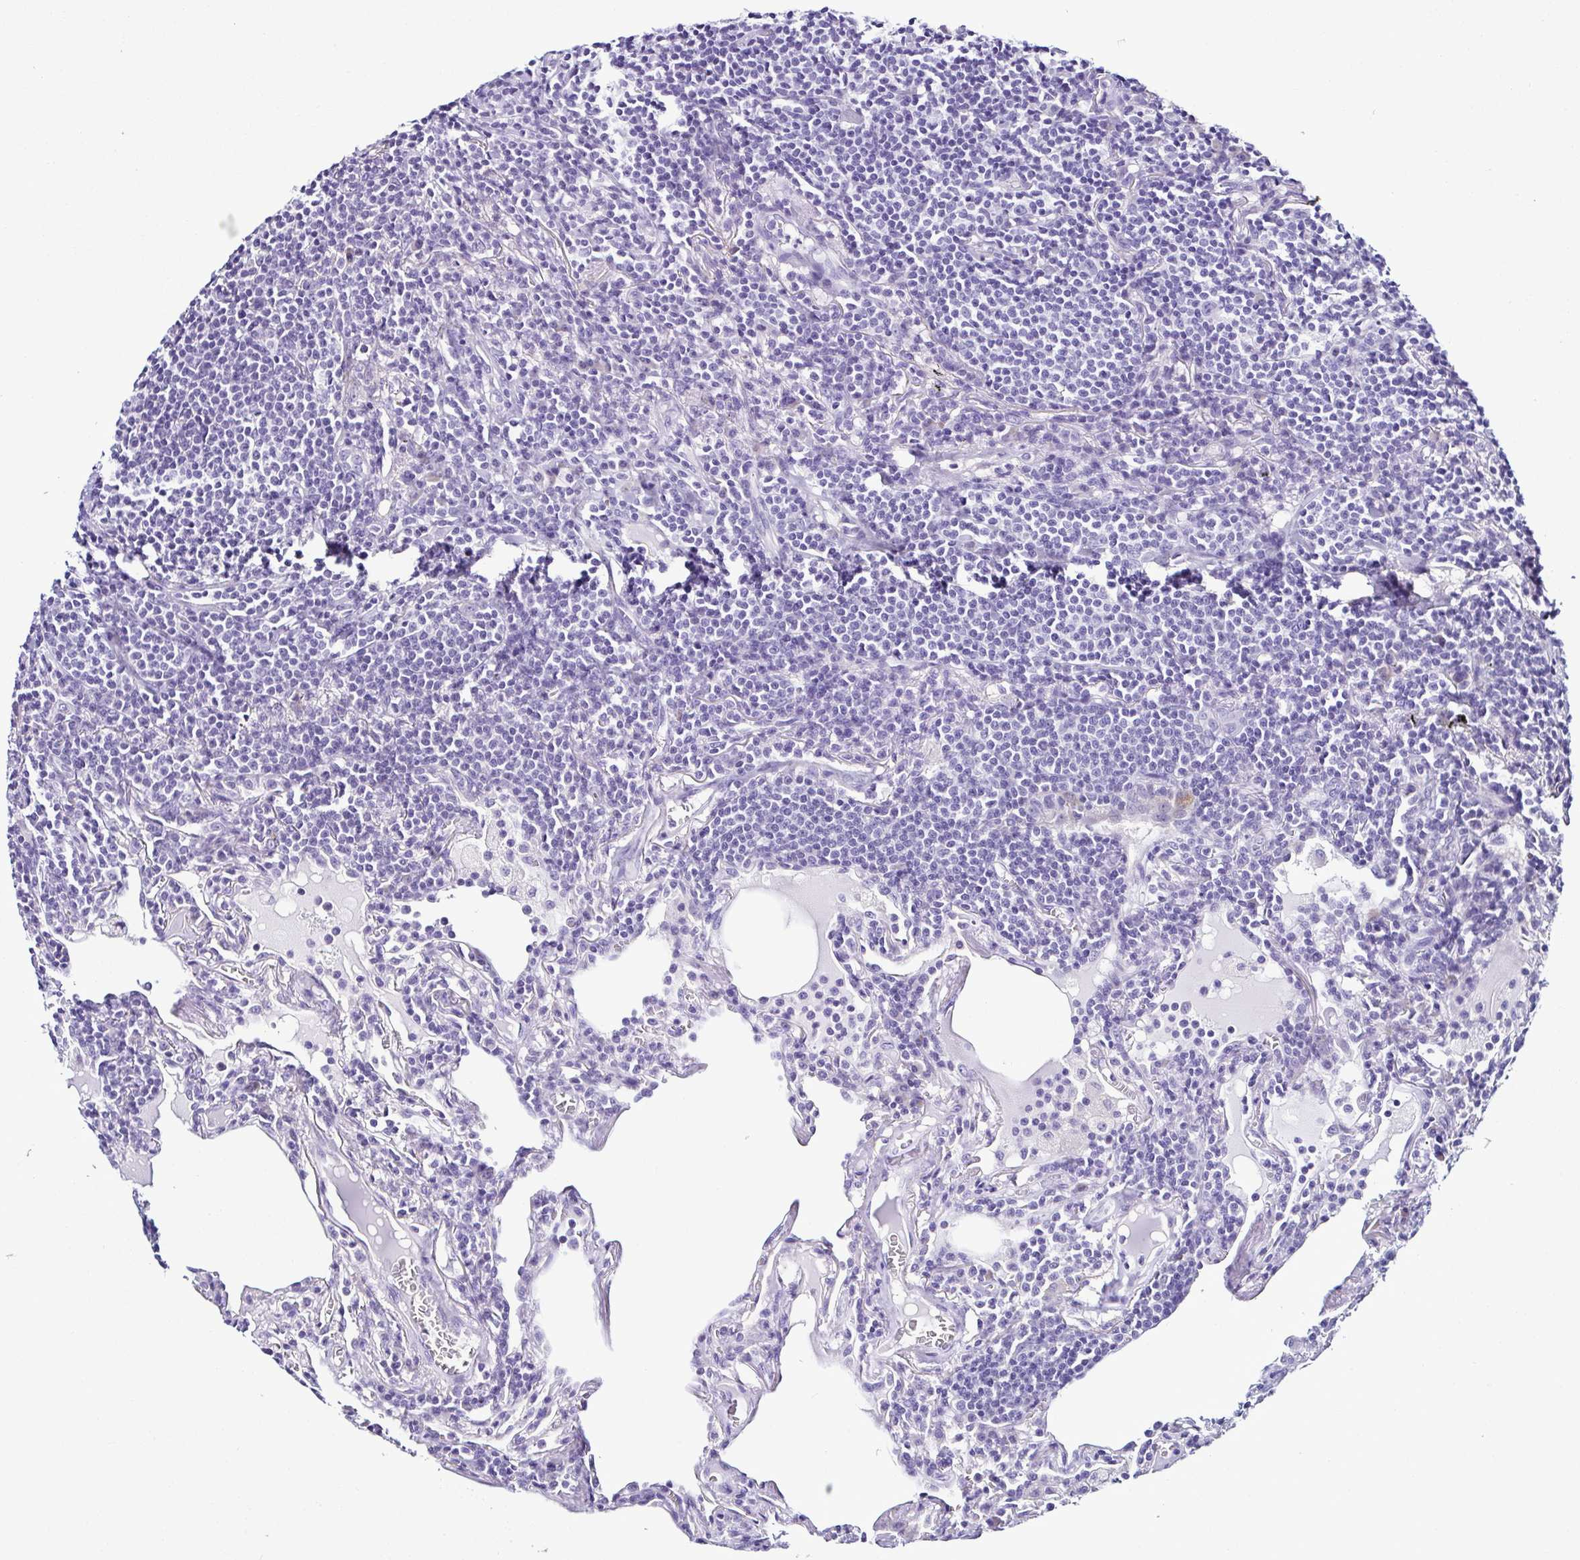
{"staining": {"intensity": "negative", "quantity": "none", "location": "none"}, "tissue": "lymphoma", "cell_type": "Tumor cells", "image_type": "cancer", "snomed": [{"axis": "morphology", "description": "Malignant lymphoma, non-Hodgkin's type, Low grade"}, {"axis": "topography", "description": "Lung"}], "caption": "This micrograph is of lymphoma stained with immunohistochemistry (IHC) to label a protein in brown with the nuclei are counter-stained blue. There is no staining in tumor cells.", "gene": "SRL", "patient": {"sex": "female", "age": 71}}